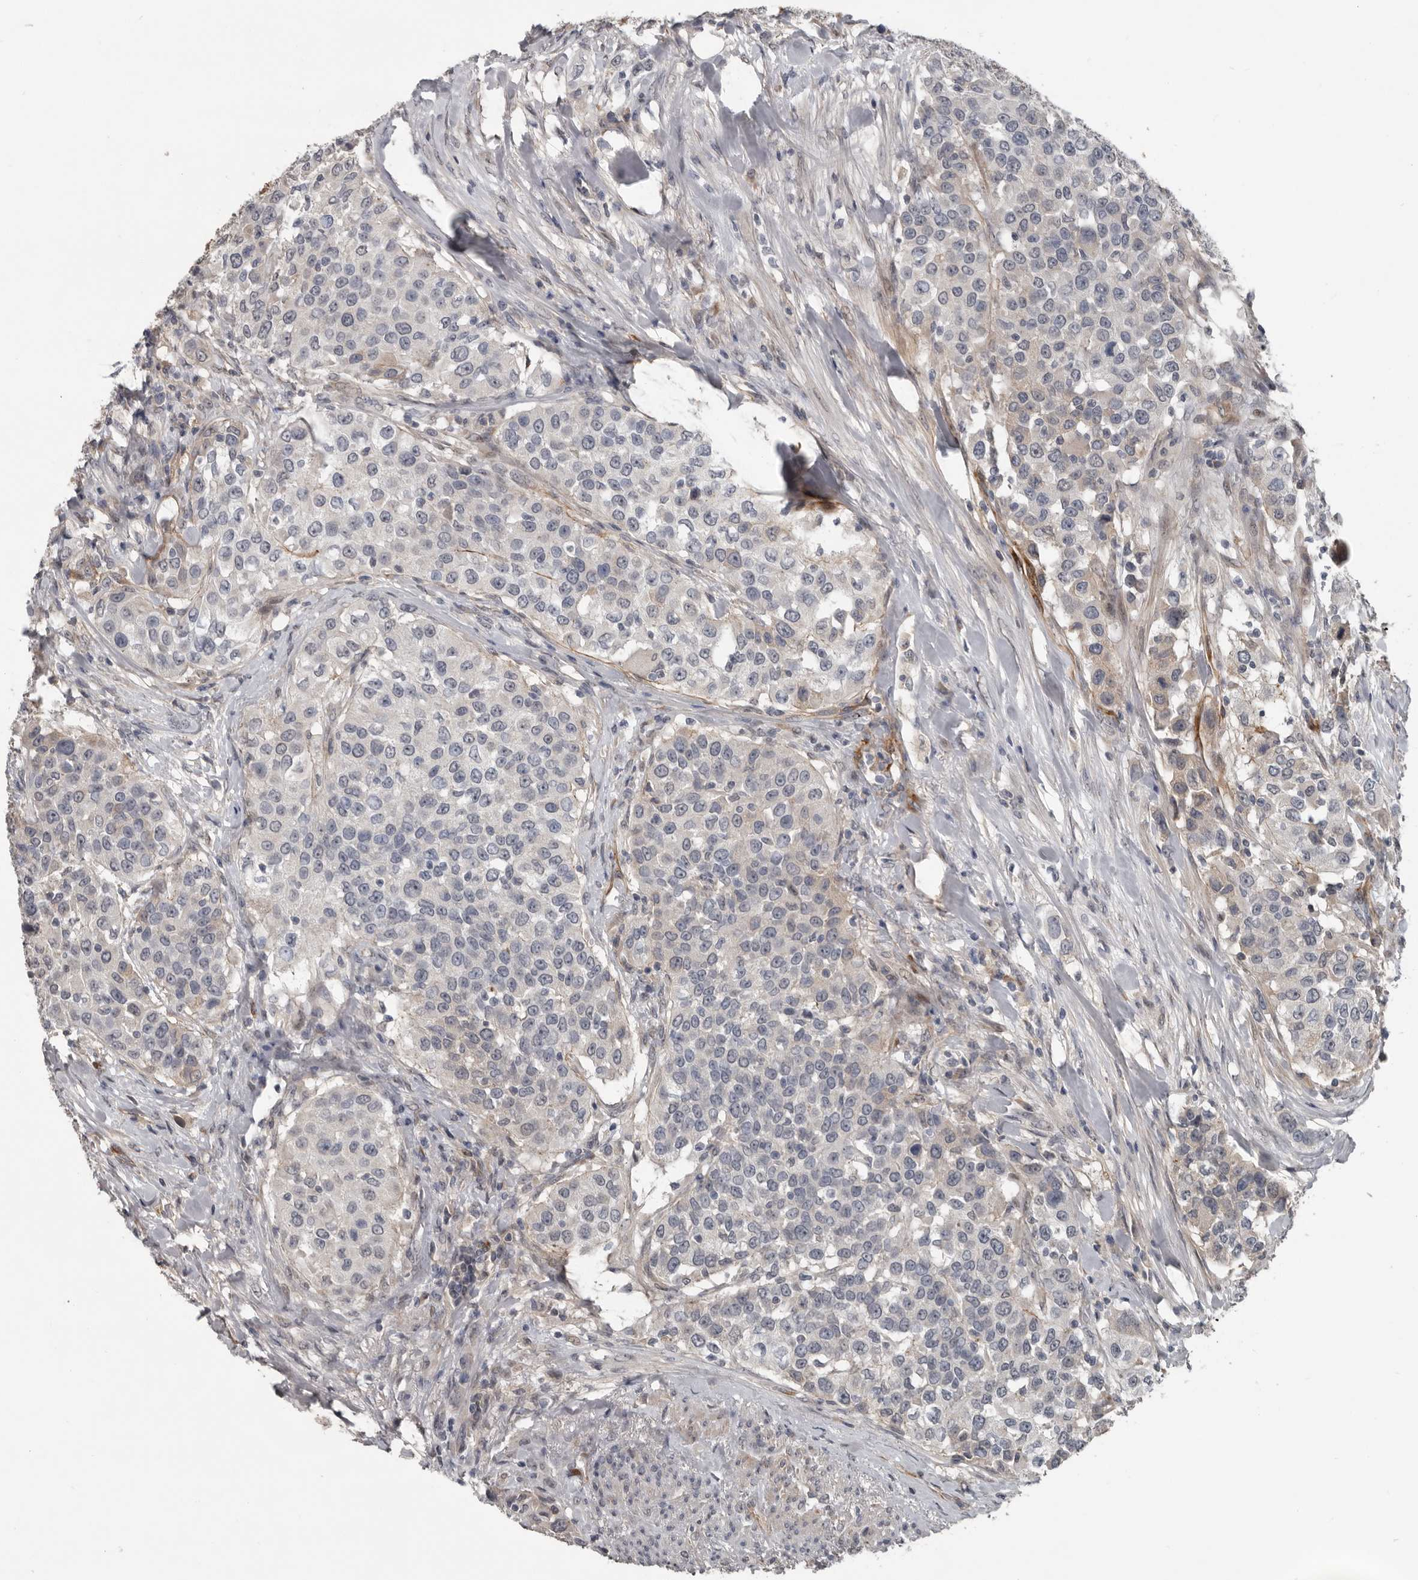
{"staining": {"intensity": "negative", "quantity": "none", "location": "none"}, "tissue": "urothelial cancer", "cell_type": "Tumor cells", "image_type": "cancer", "snomed": [{"axis": "morphology", "description": "Urothelial carcinoma, High grade"}, {"axis": "topography", "description": "Urinary bladder"}], "caption": "High power microscopy image of an immunohistochemistry image of high-grade urothelial carcinoma, revealing no significant positivity in tumor cells. The staining is performed using DAB brown chromogen with nuclei counter-stained in using hematoxylin.", "gene": "C1orf216", "patient": {"sex": "female", "age": 80}}